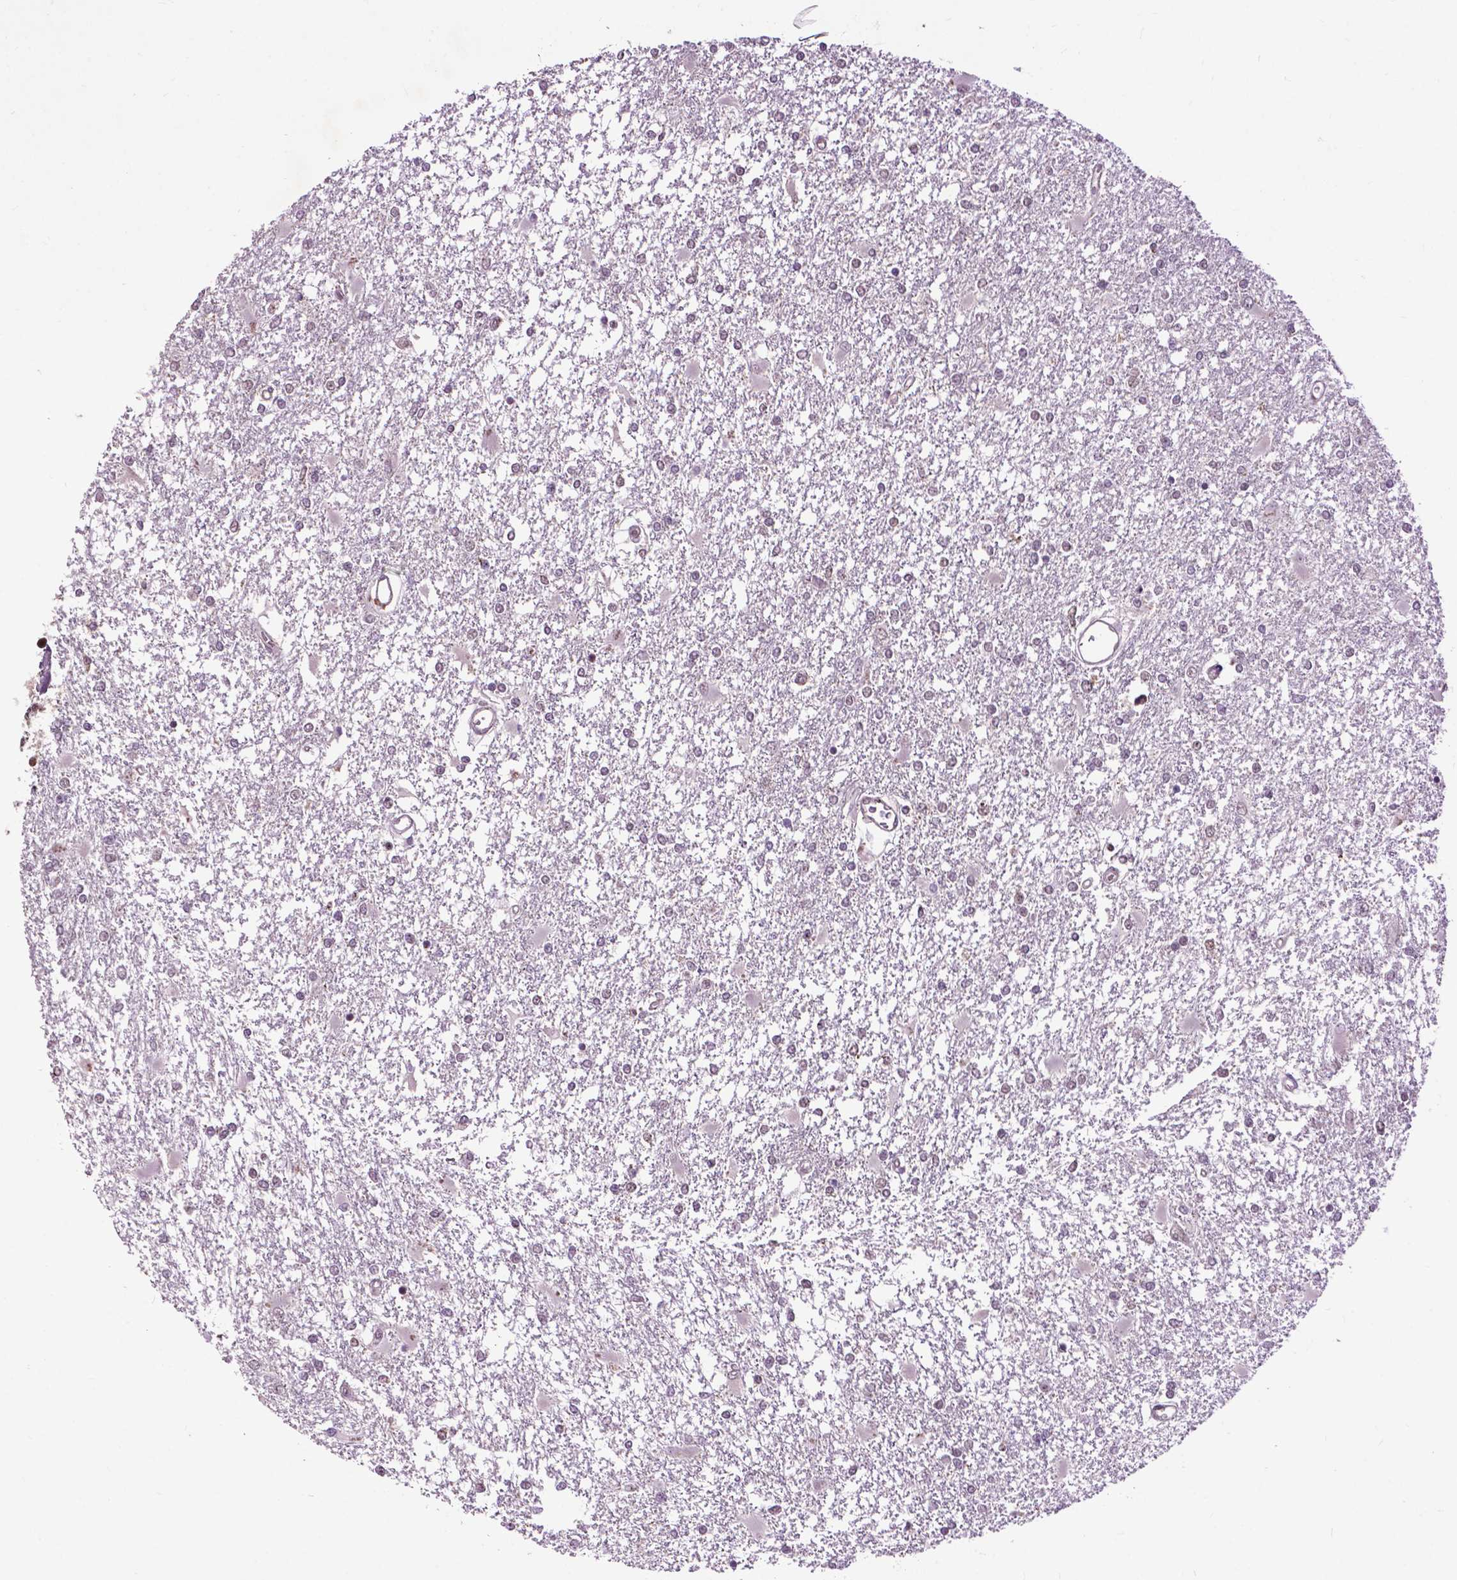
{"staining": {"intensity": "weak", "quantity": "<25%", "location": "nuclear"}, "tissue": "glioma", "cell_type": "Tumor cells", "image_type": "cancer", "snomed": [{"axis": "morphology", "description": "Glioma, malignant, High grade"}, {"axis": "topography", "description": "Cerebral cortex"}], "caption": "Photomicrograph shows no protein staining in tumor cells of high-grade glioma (malignant) tissue.", "gene": "EAF1", "patient": {"sex": "male", "age": 79}}